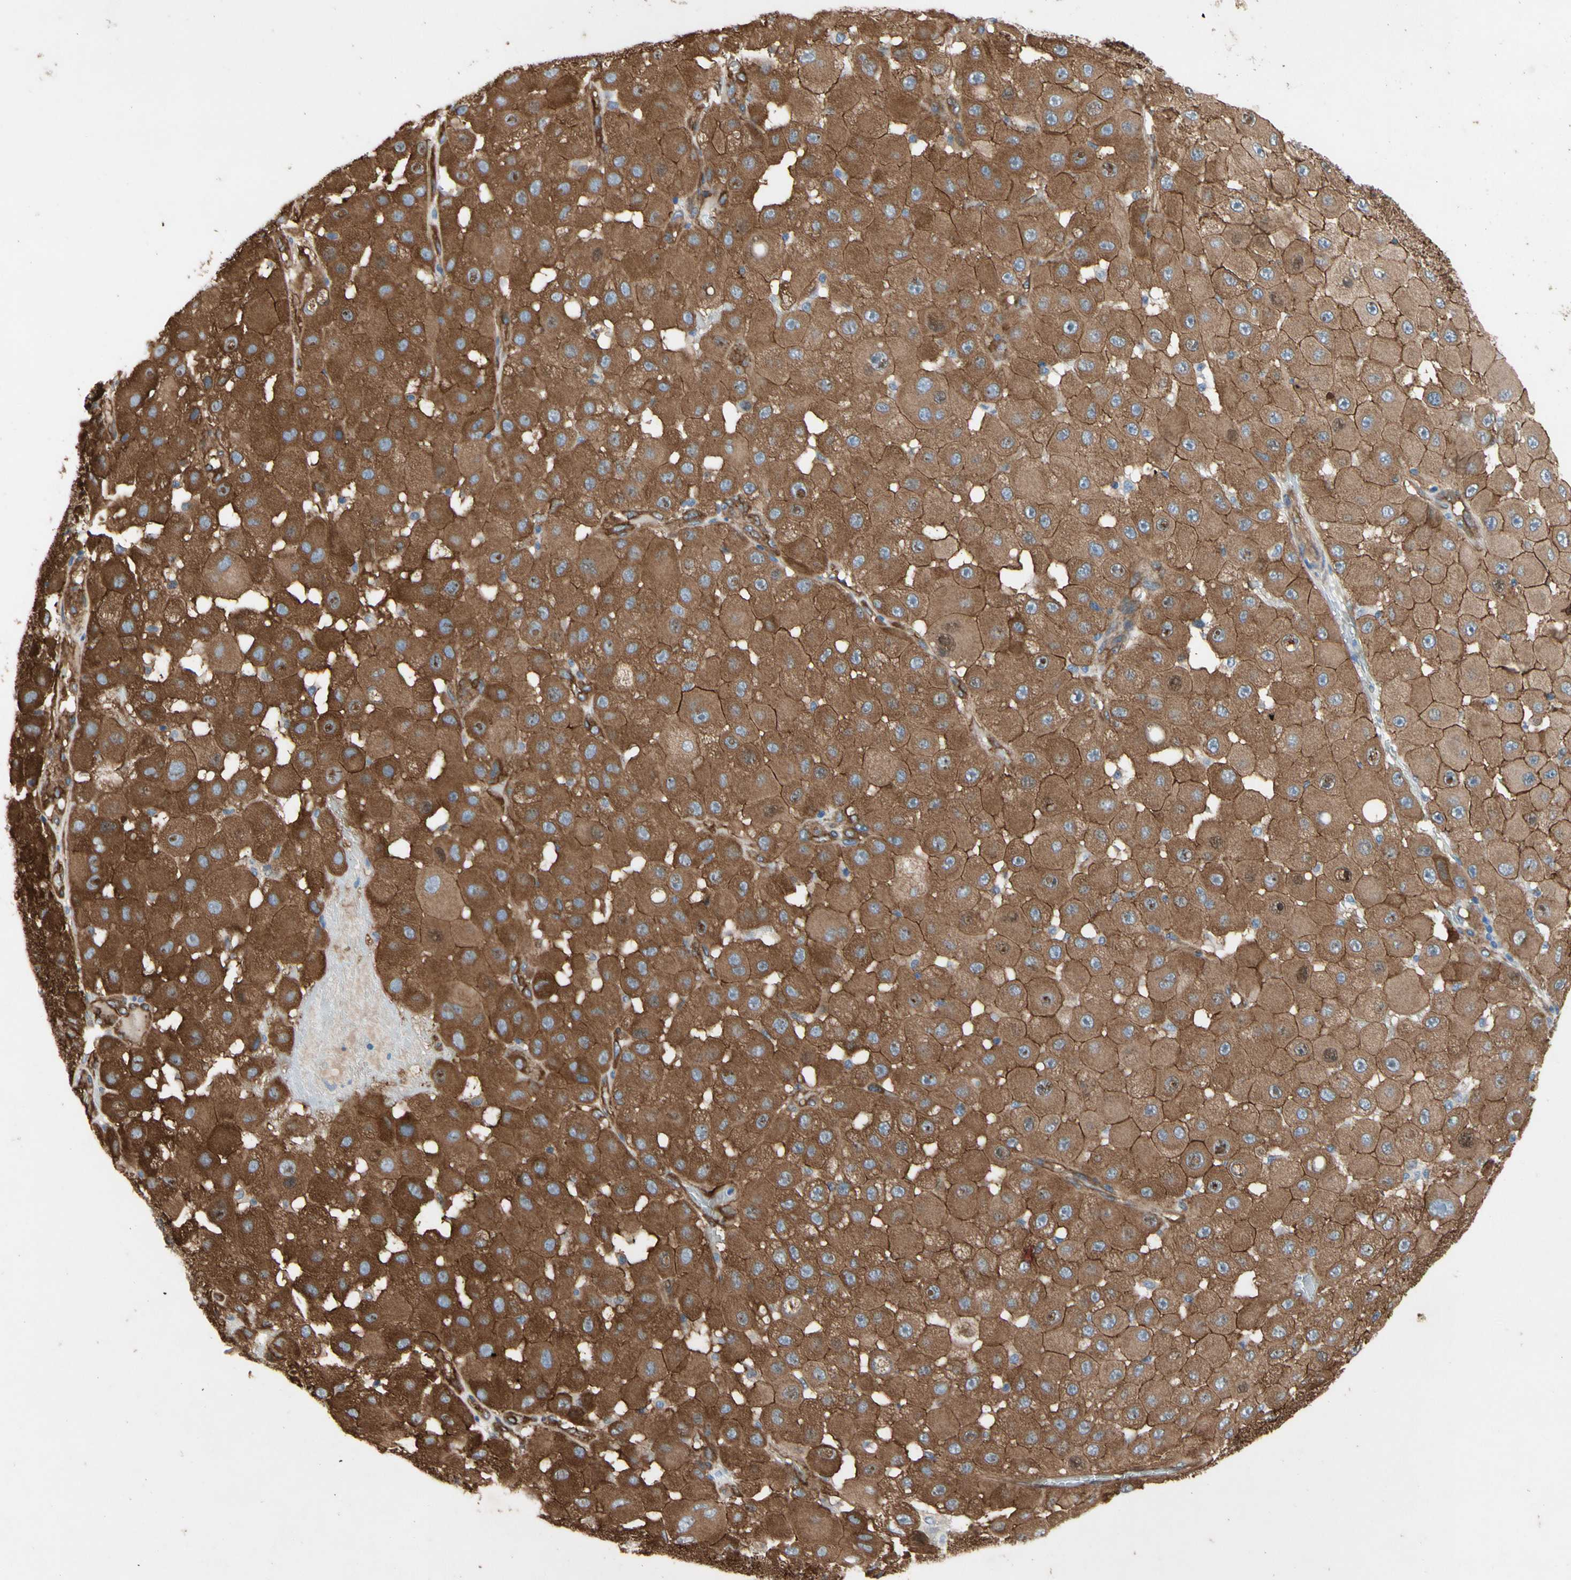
{"staining": {"intensity": "moderate", "quantity": ">75%", "location": "cytoplasmic/membranous"}, "tissue": "melanoma", "cell_type": "Tumor cells", "image_type": "cancer", "snomed": [{"axis": "morphology", "description": "Malignant melanoma, NOS"}, {"axis": "topography", "description": "Skin"}], "caption": "Melanoma stained with IHC exhibits moderate cytoplasmic/membranous staining in approximately >75% of tumor cells.", "gene": "CTTNBP2", "patient": {"sex": "female", "age": 81}}